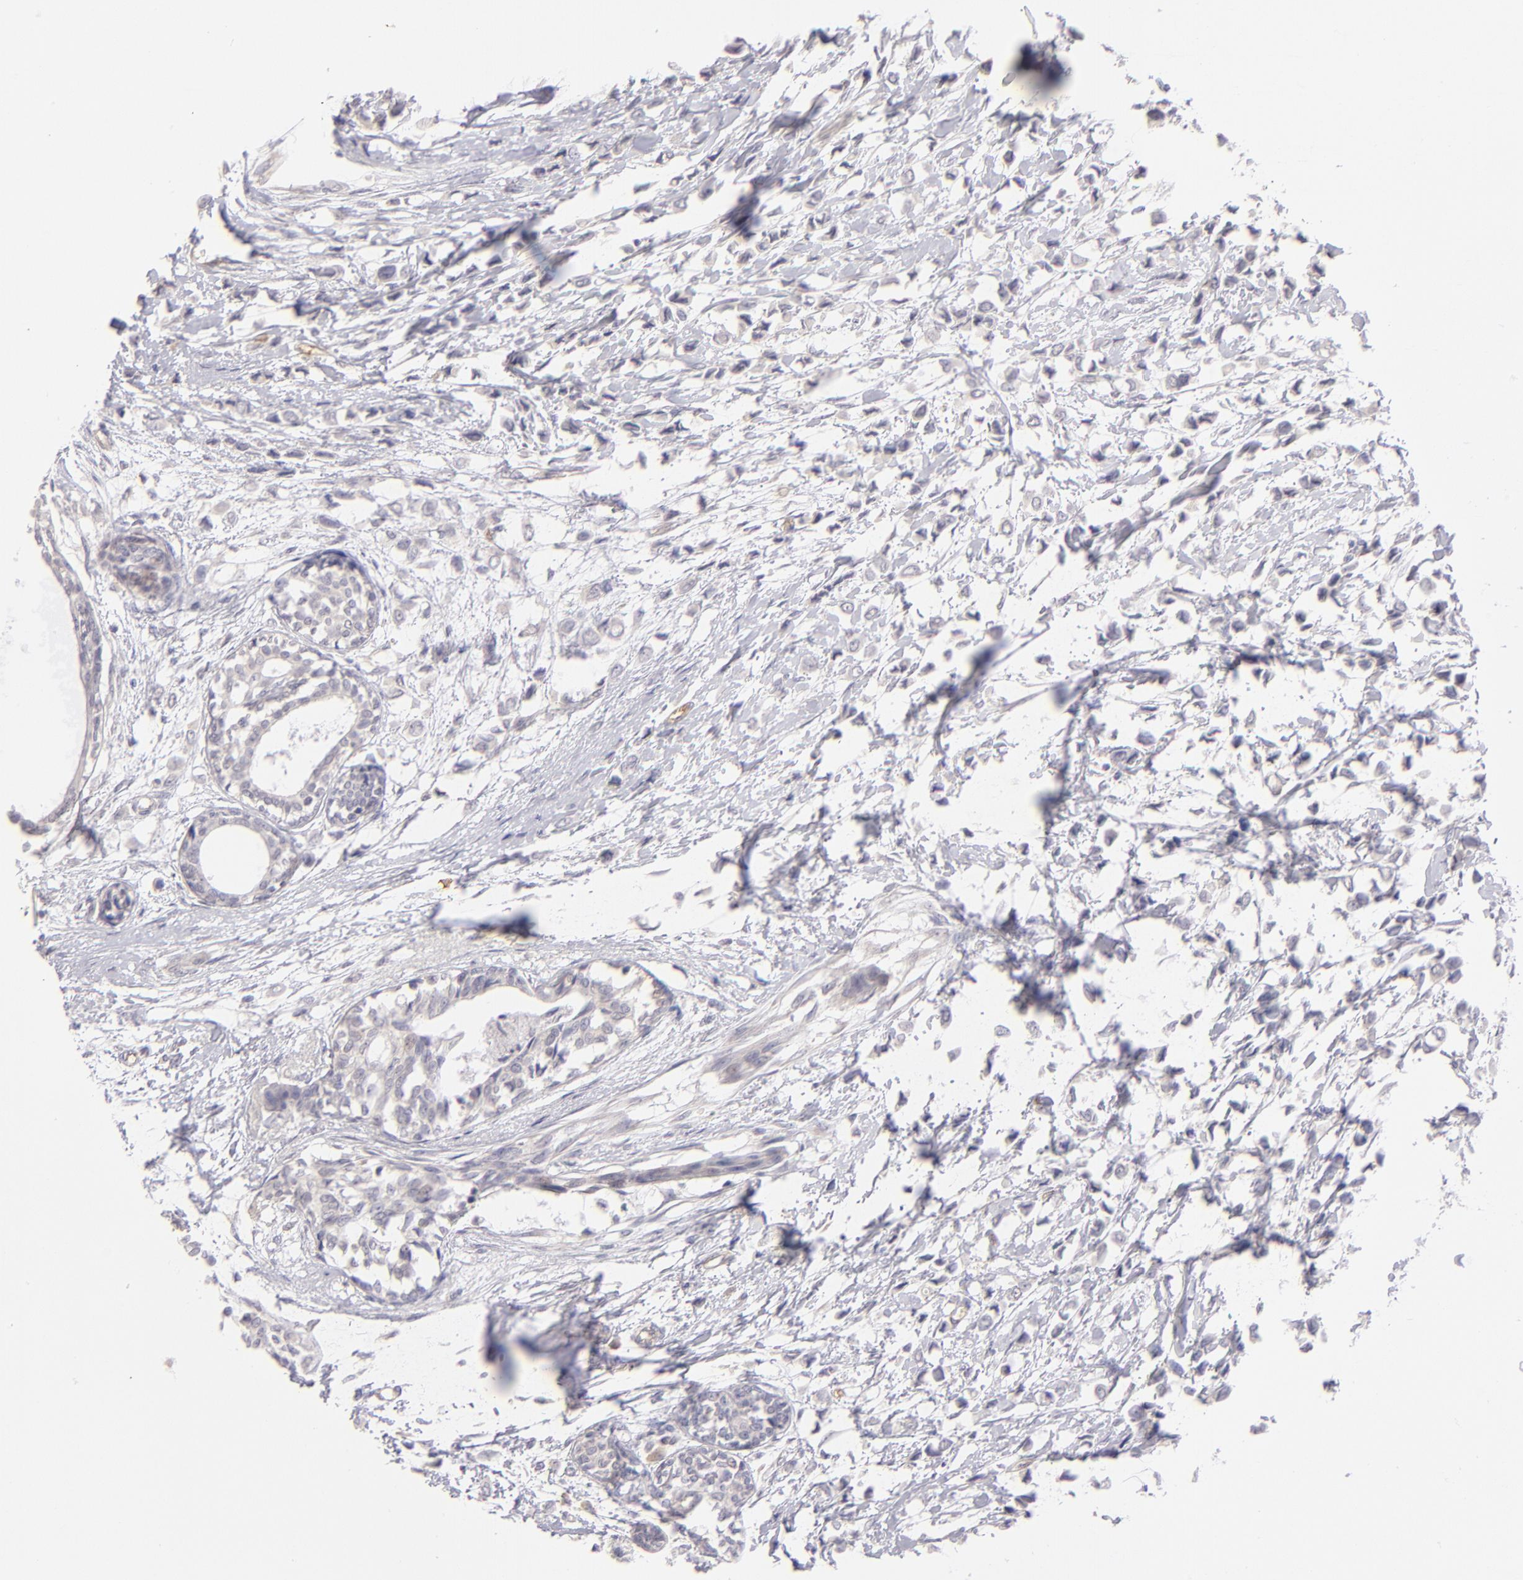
{"staining": {"intensity": "negative", "quantity": "none", "location": "none"}, "tissue": "breast cancer", "cell_type": "Tumor cells", "image_type": "cancer", "snomed": [{"axis": "morphology", "description": "Lobular carcinoma"}, {"axis": "topography", "description": "Breast"}], "caption": "Immunohistochemical staining of lobular carcinoma (breast) reveals no significant positivity in tumor cells.", "gene": "THBD", "patient": {"sex": "female", "age": 51}}